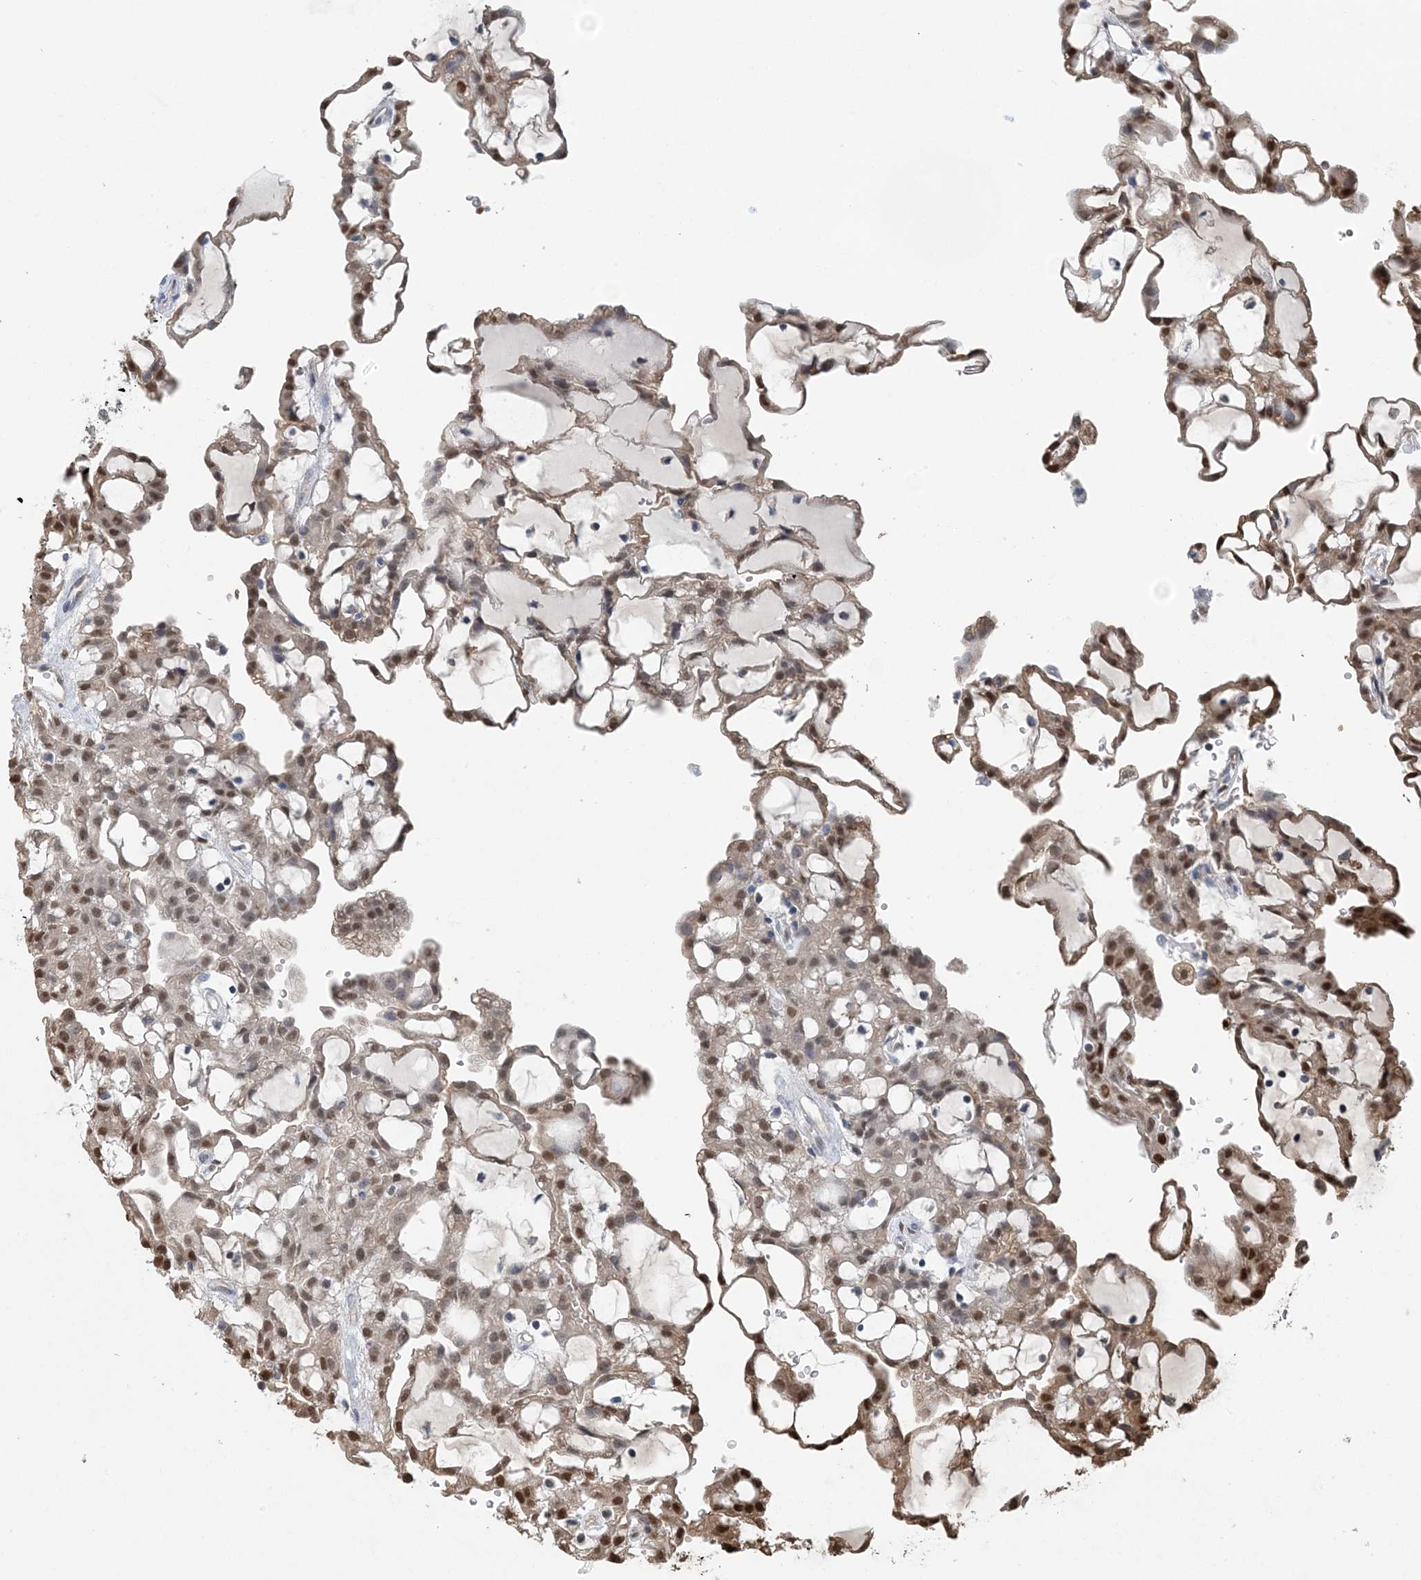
{"staining": {"intensity": "moderate", "quantity": ">75%", "location": "cytoplasmic/membranous,nuclear"}, "tissue": "renal cancer", "cell_type": "Tumor cells", "image_type": "cancer", "snomed": [{"axis": "morphology", "description": "Adenocarcinoma, NOS"}, {"axis": "topography", "description": "Kidney"}], "caption": "High-power microscopy captured an immunohistochemistry (IHC) photomicrograph of renal cancer, revealing moderate cytoplasmic/membranous and nuclear positivity in approximately >75% of tumor cells.", "gene": "HIKESHI", "patient": {"sex": "male", "age": 63}}